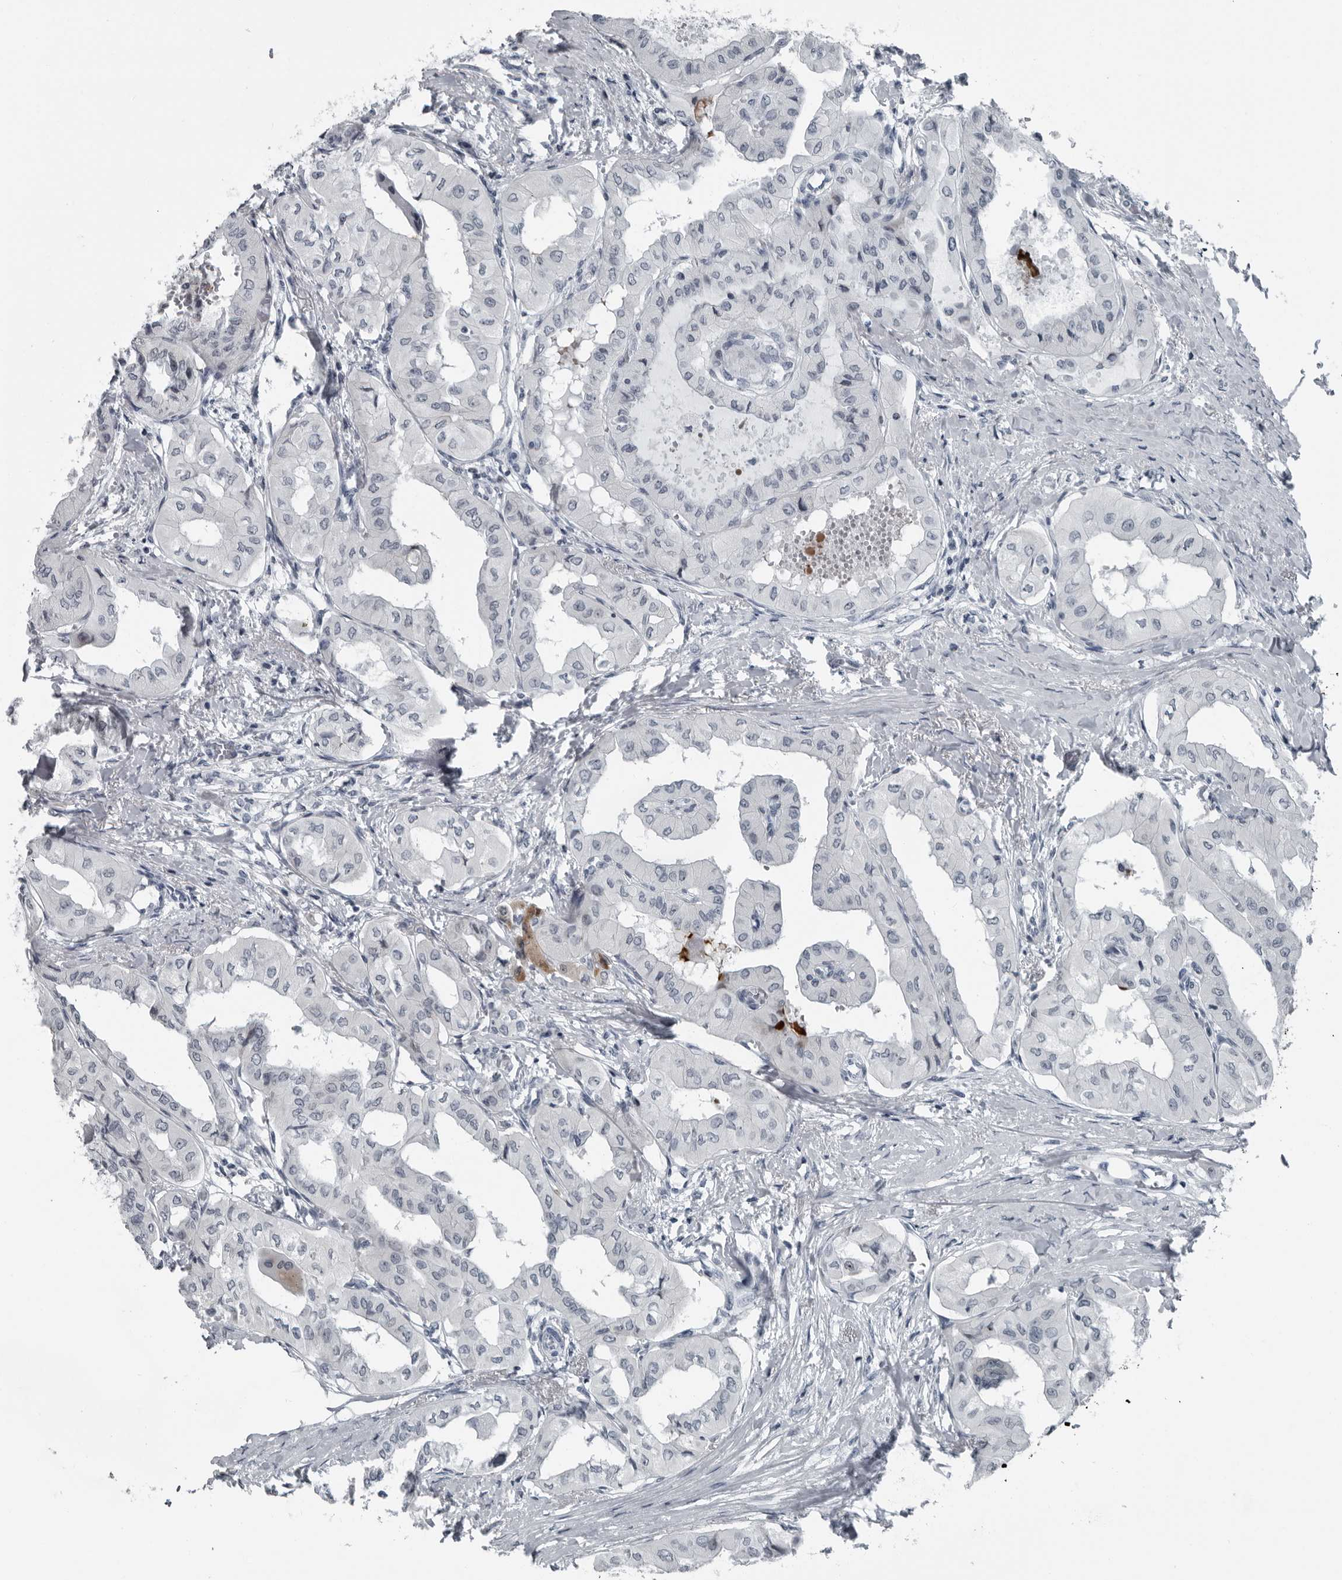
{"staining": {"intensity": "negative", "quantity": "none", "location": "none"}, "tissue": "thyroid cancer", "cell_type": "Tumor cells", "image_type": "cancer", "snomed": [{"axis": "morphology", "description": "Papillary adenocarcinoma, NOS"}, {"axis": "topography", "description": "Thyroid gland"}], "caption": "Thyroid papillary adenocarcinoma was stained to show a protein in brown. There is no significant positivity in tumor cells. The staining is performed using DAB (3,3'-diaminobenzidine) brown chromogen with nuclei counter-stained in using hematoxylin.", "gene": "PDCD11", "patient": {"sex": "female", "age": 59}}